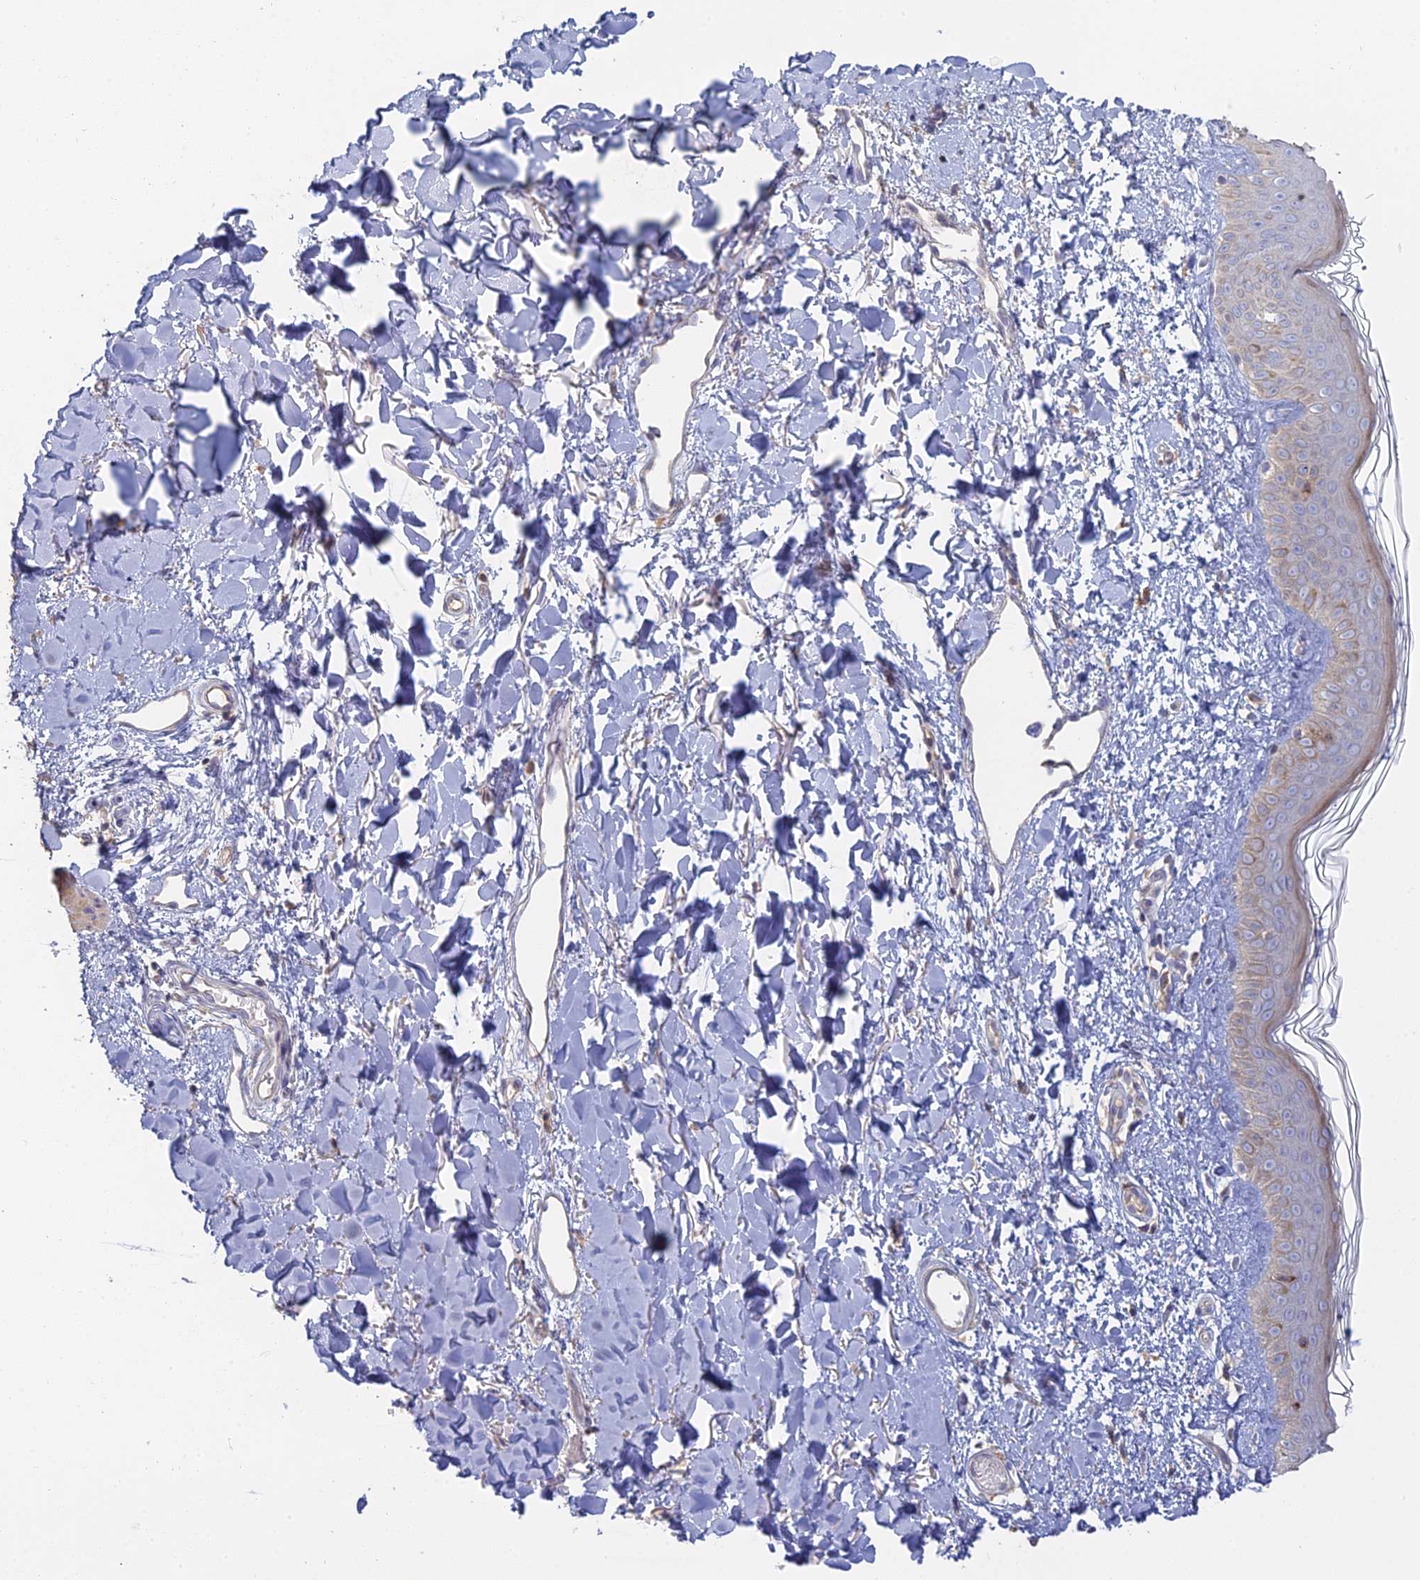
{"staining": {"intensity": "negative", "quantity": "none", "location": "none"}, "tissue": "skin", "cell_type": "Fibroblasts", "image_type": "normal", "snomed": [{"axis": "morphology", "description": "Normal tissue, NOS"}, {"axis": "topography", "description": "Skin"}], "caption": "Skin stained for a protein using immunohistochemistry (IHC) reveals no positivity fibroblasts.", "gene": "SFT2D2", "patient": {"sex": "female", "age": 58}}